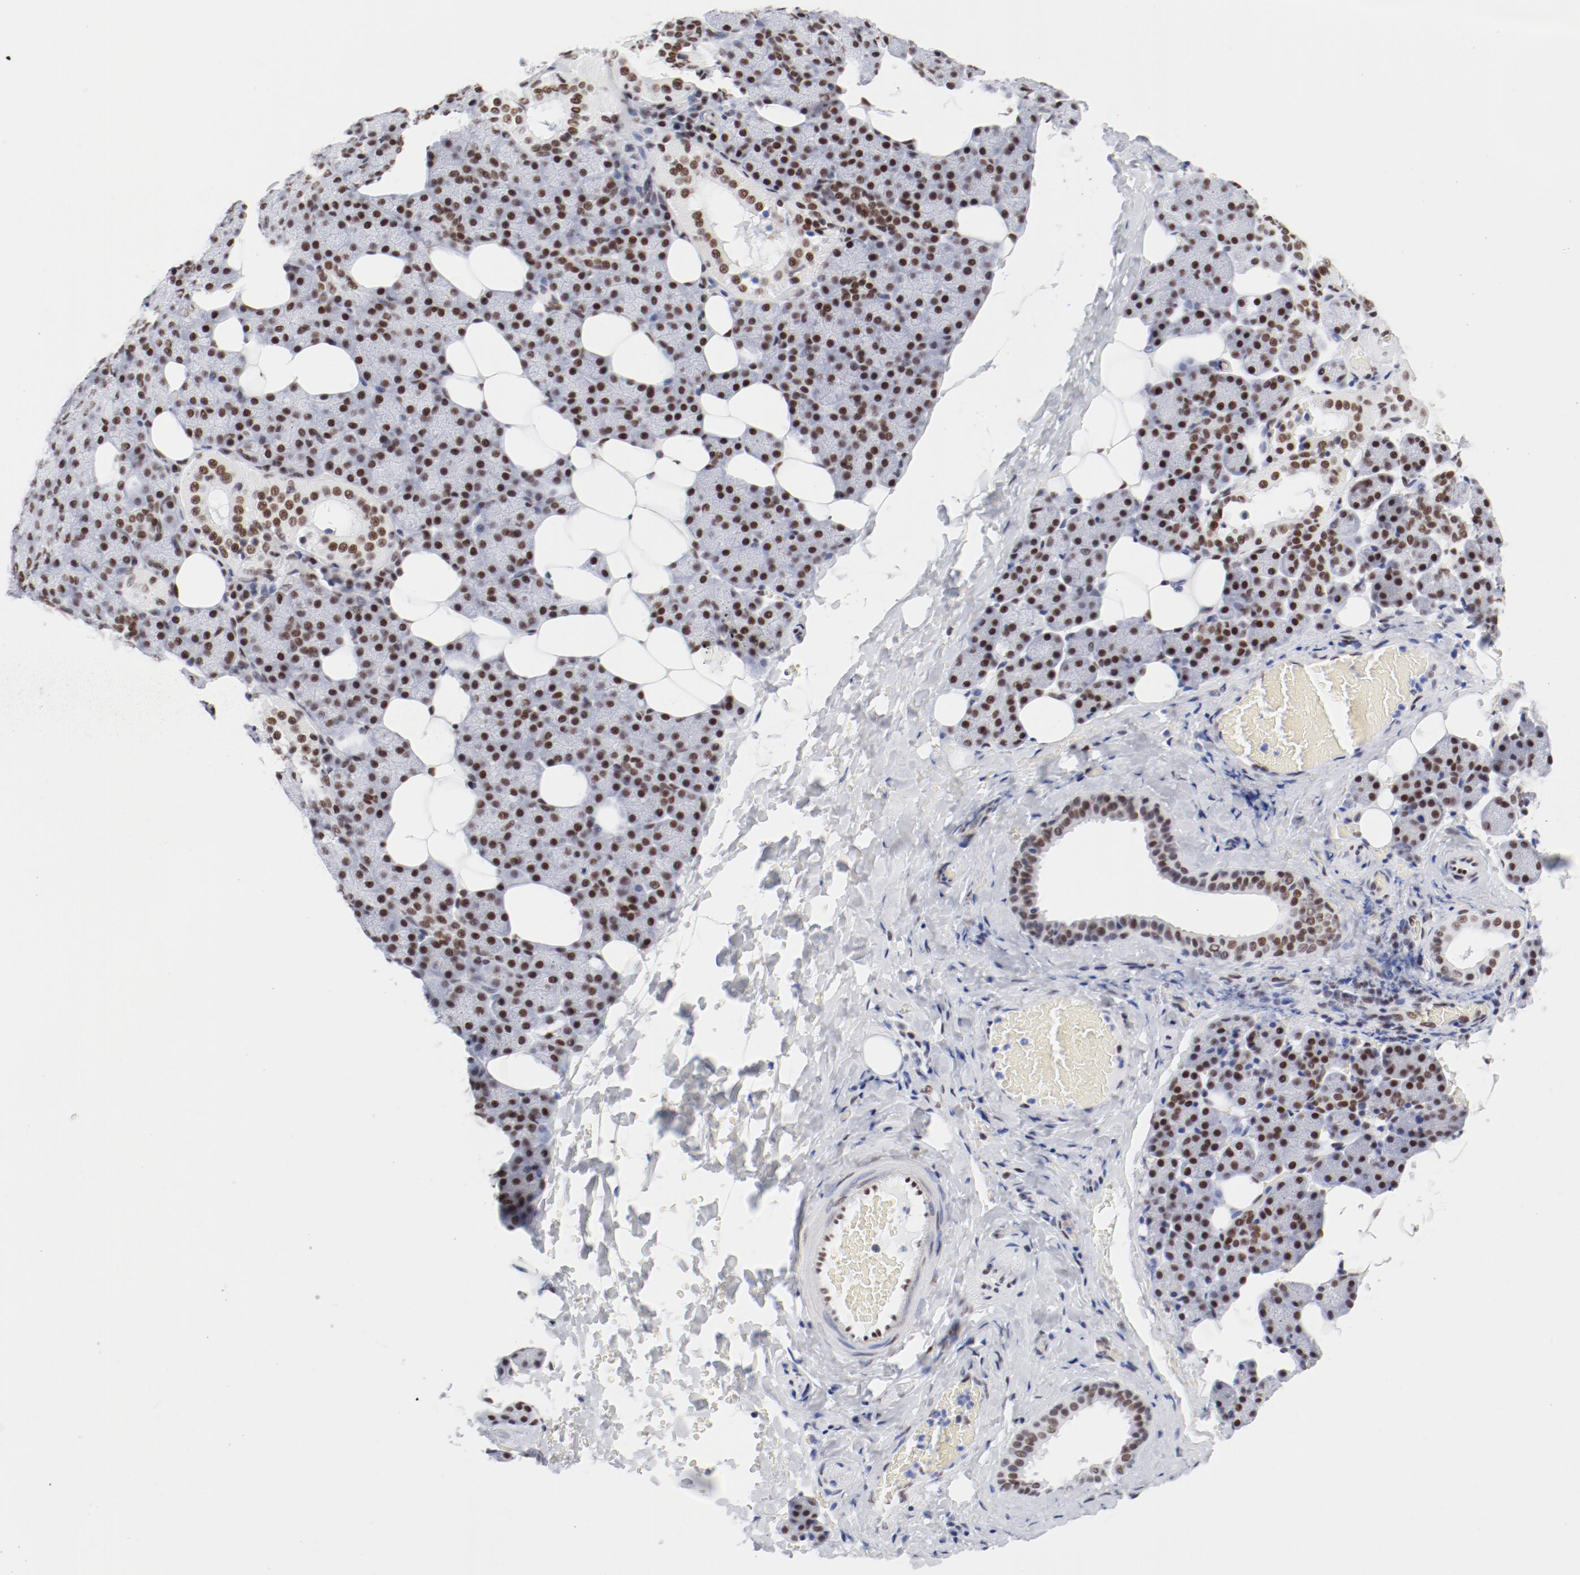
{"staining": {"intensity": "strong", "quantity": ">75%", "location": "nuclear"}, "tissue": "salivary gland", "cell_type": "Glandular cells", "image_type": "normal", "snomed": [{"axis": "morphology", "description": "Normal tissue, NOS"}, {"axis": "topography", "description": "Lymph node"}, {"axis": "topography", "description": "Salivary gland"}], "caption": "The photomicrograph shows a brown stain indicating the presence of a protein in the nuclear of glandular cells in salivary gland. The staining was performed using DAB (3,3'-diaminobenzidine), with brown indicating positive protein expression. Nuclei are stained blue with hematoxylin.", "gene": "ATF2", "patient": {"sex": "male", "age": 8}}